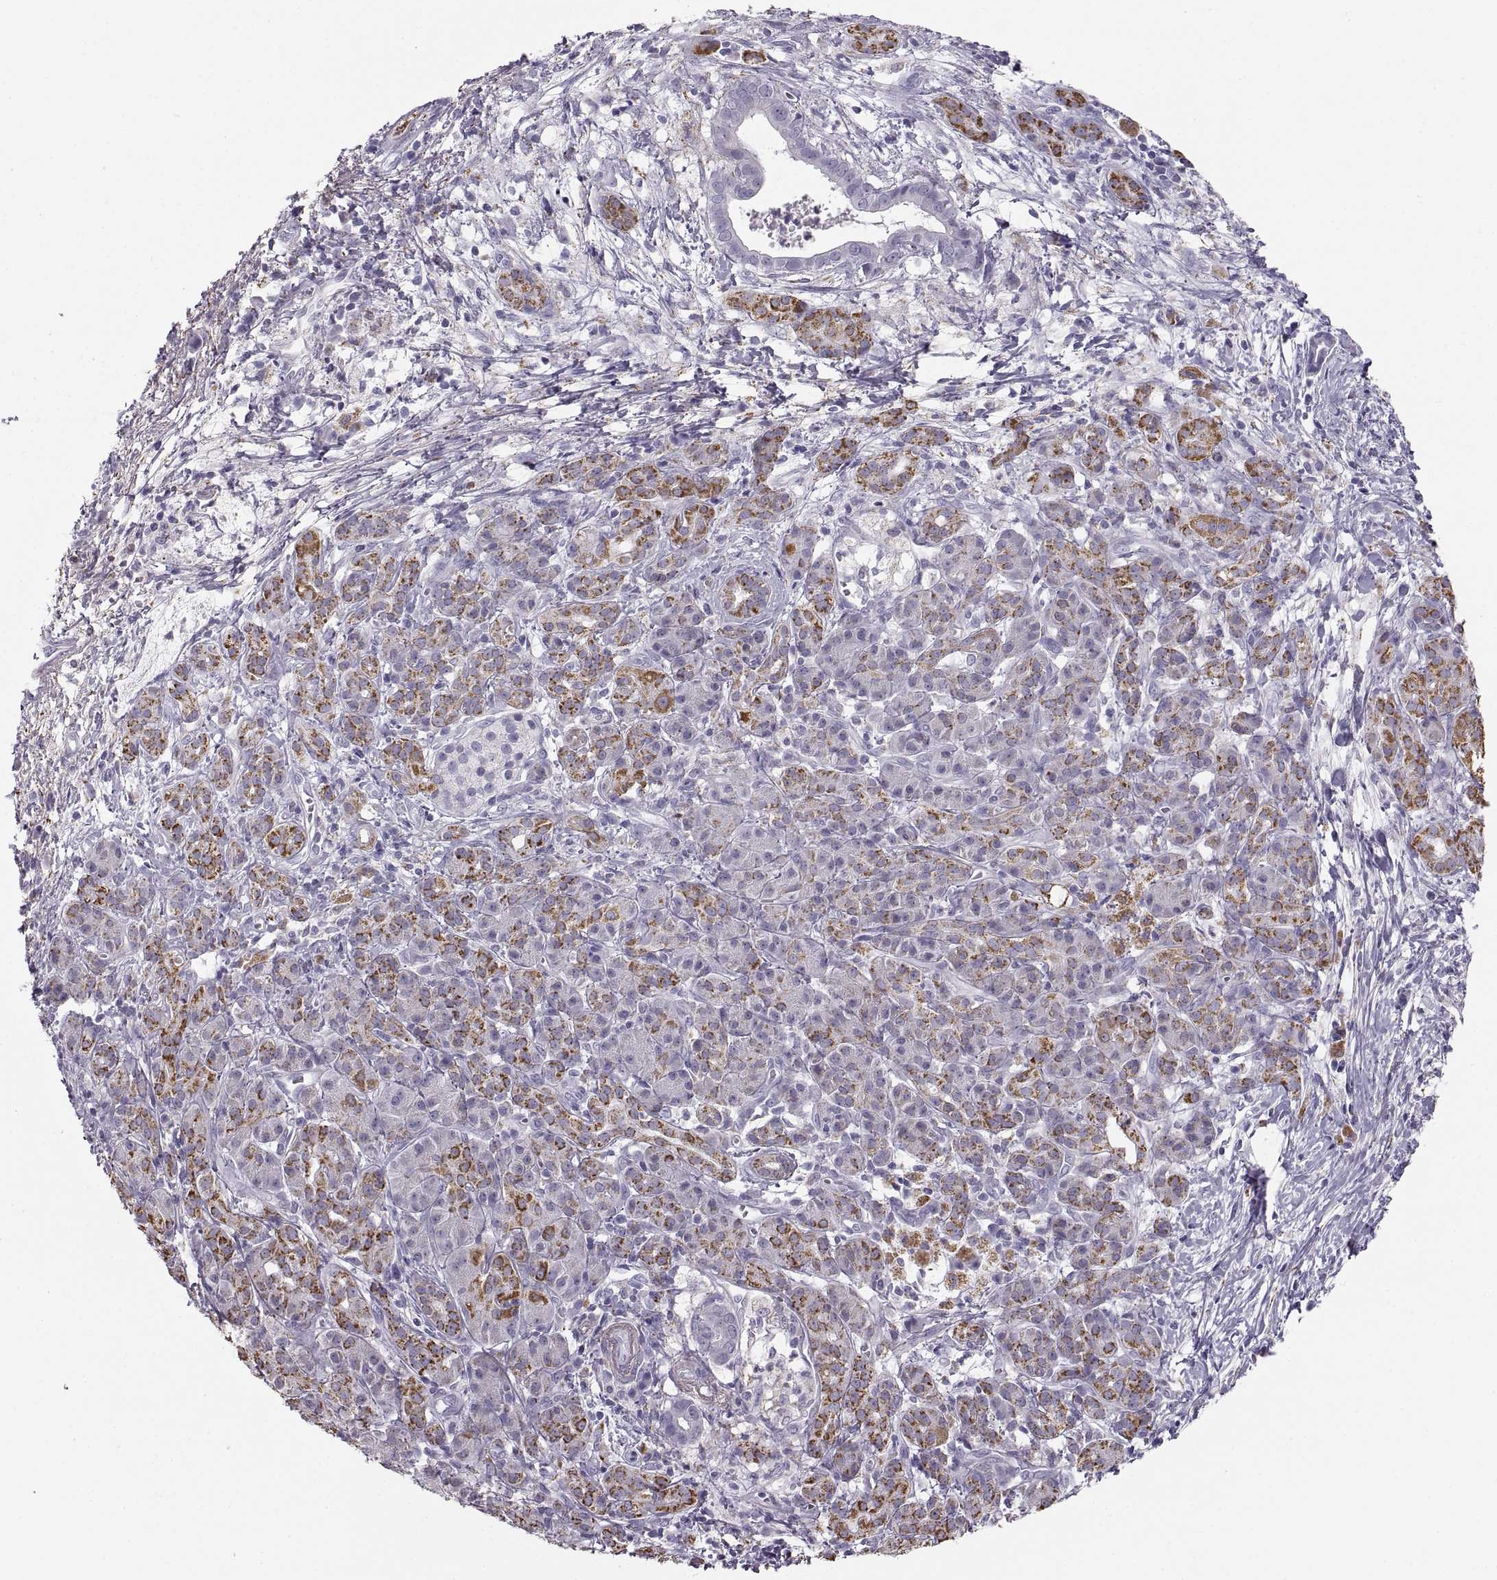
{"staining": {"intensity": "strong", "quantity": "<25%", "location": "cytoplasmic/membranous"}, "tissue": "pancreatic cancer", "cell_type": "Tumor cells", "image_type": "cancer", "snomed": [{"axis": "morphology", "description": "Adenocarcinoma, NOS"}, {"axis": "topography", "description": "Pancreas"}], "caption": "Human pancreatic adenocarcinoma stained for a protein (brown) exhibits strong cytoplasmic/membranous positive expression in approximately <25% of tumor cells.", "gene": "COL9A3", "patient": {"sex": "male", "age": 61}}